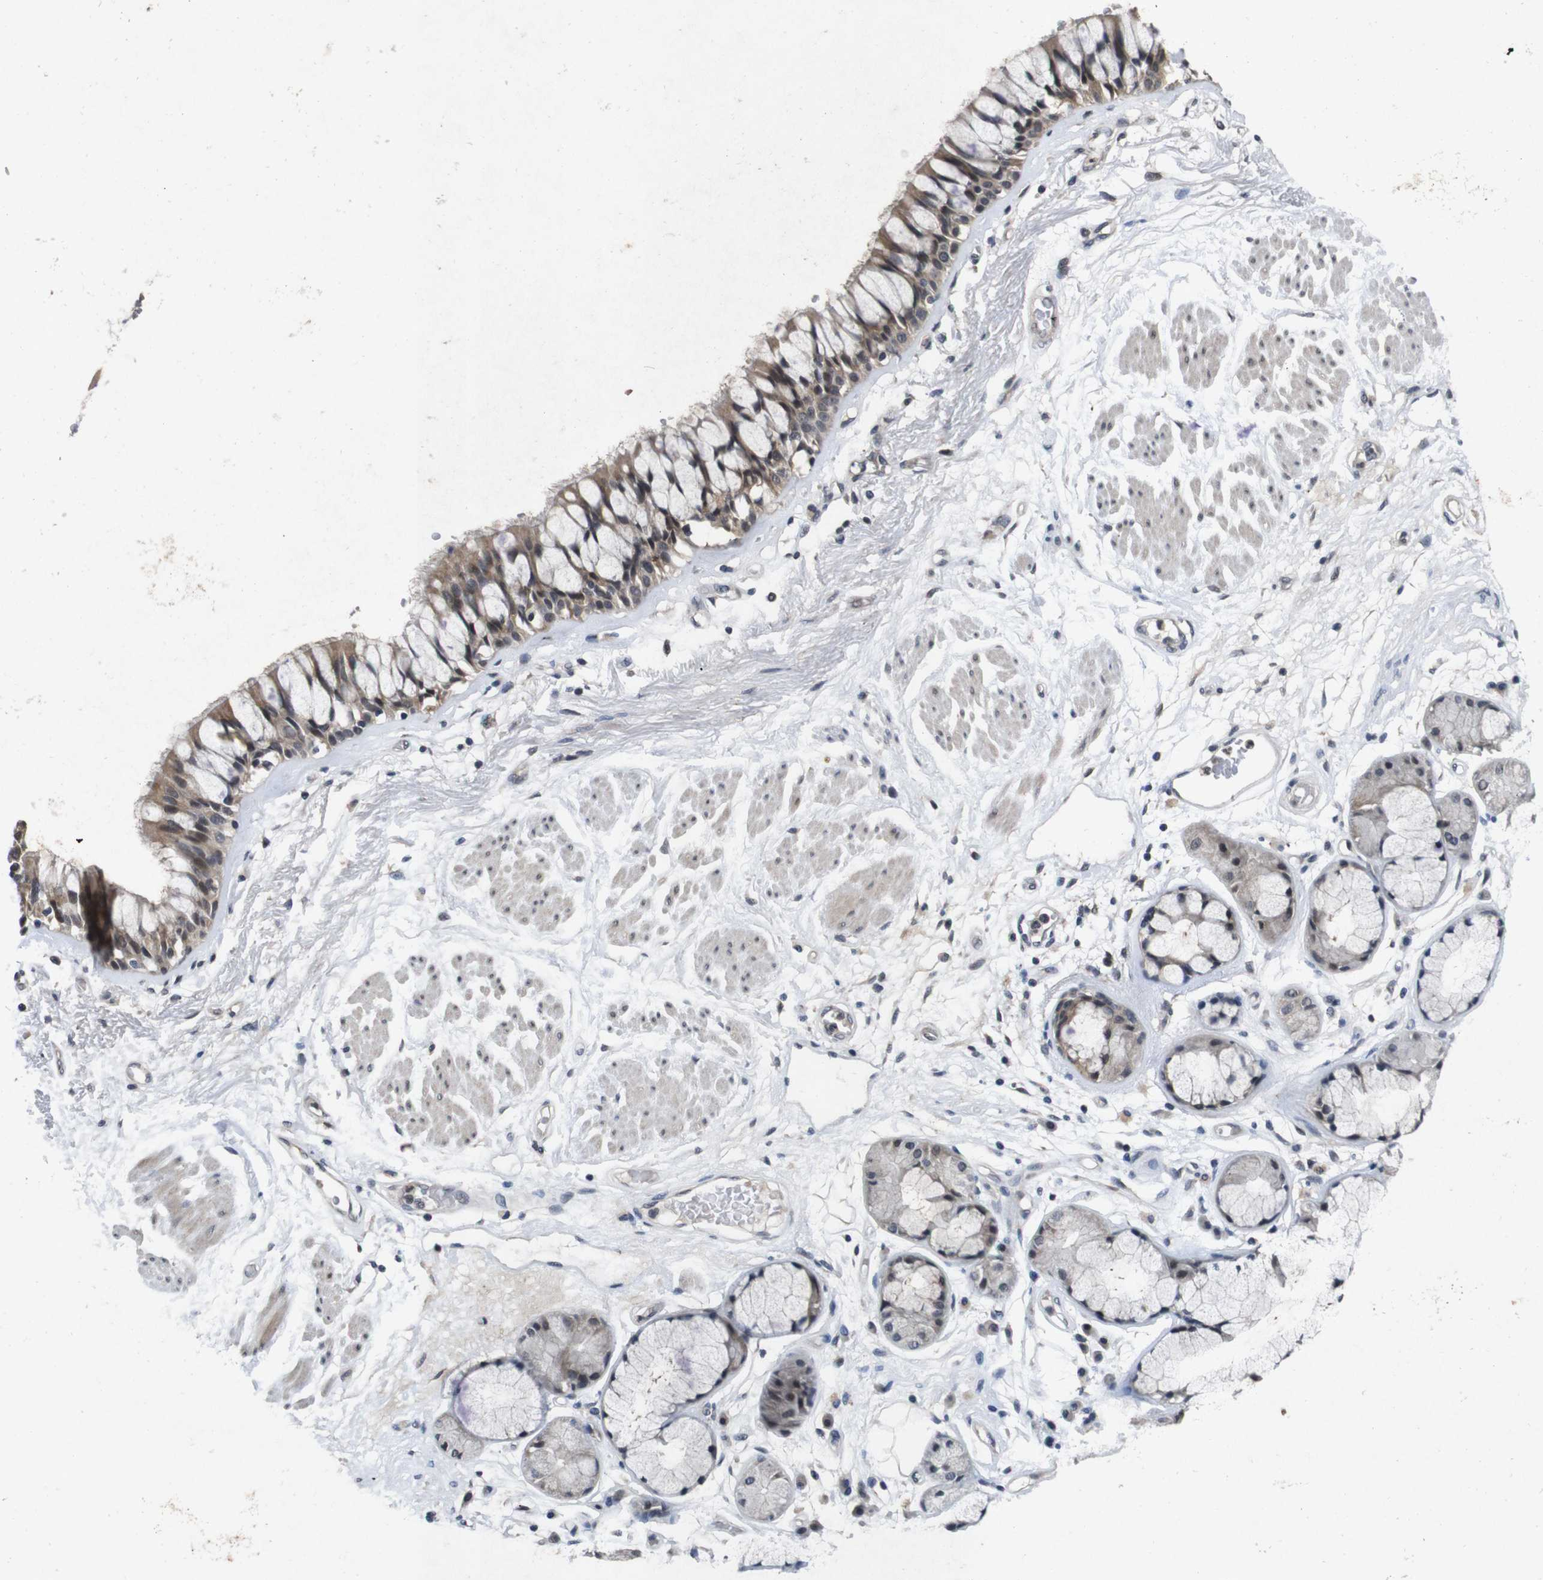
{"staining": {"intensity": "weak", "quantity": ">75%", "location": "cytoplasmic/membranous"}, "tissue": "bronchus", "cell_type": "Respiratory epithelial cells", "image_type": "normal", "snomed": [{"axis": "morphology", "description": "Normal tissue, NOS"}, {"axis": "topography", "description": "Bronchus"}], "caption": "IHC image of benign bronchus stained for a protein (brown), which displays low levels of weak cytoplasmic/membranous expression in approximately >75% of respiratory epithelial cells.", "gene": "AKT3", "patient": {"sex": "male", "age": 66}}